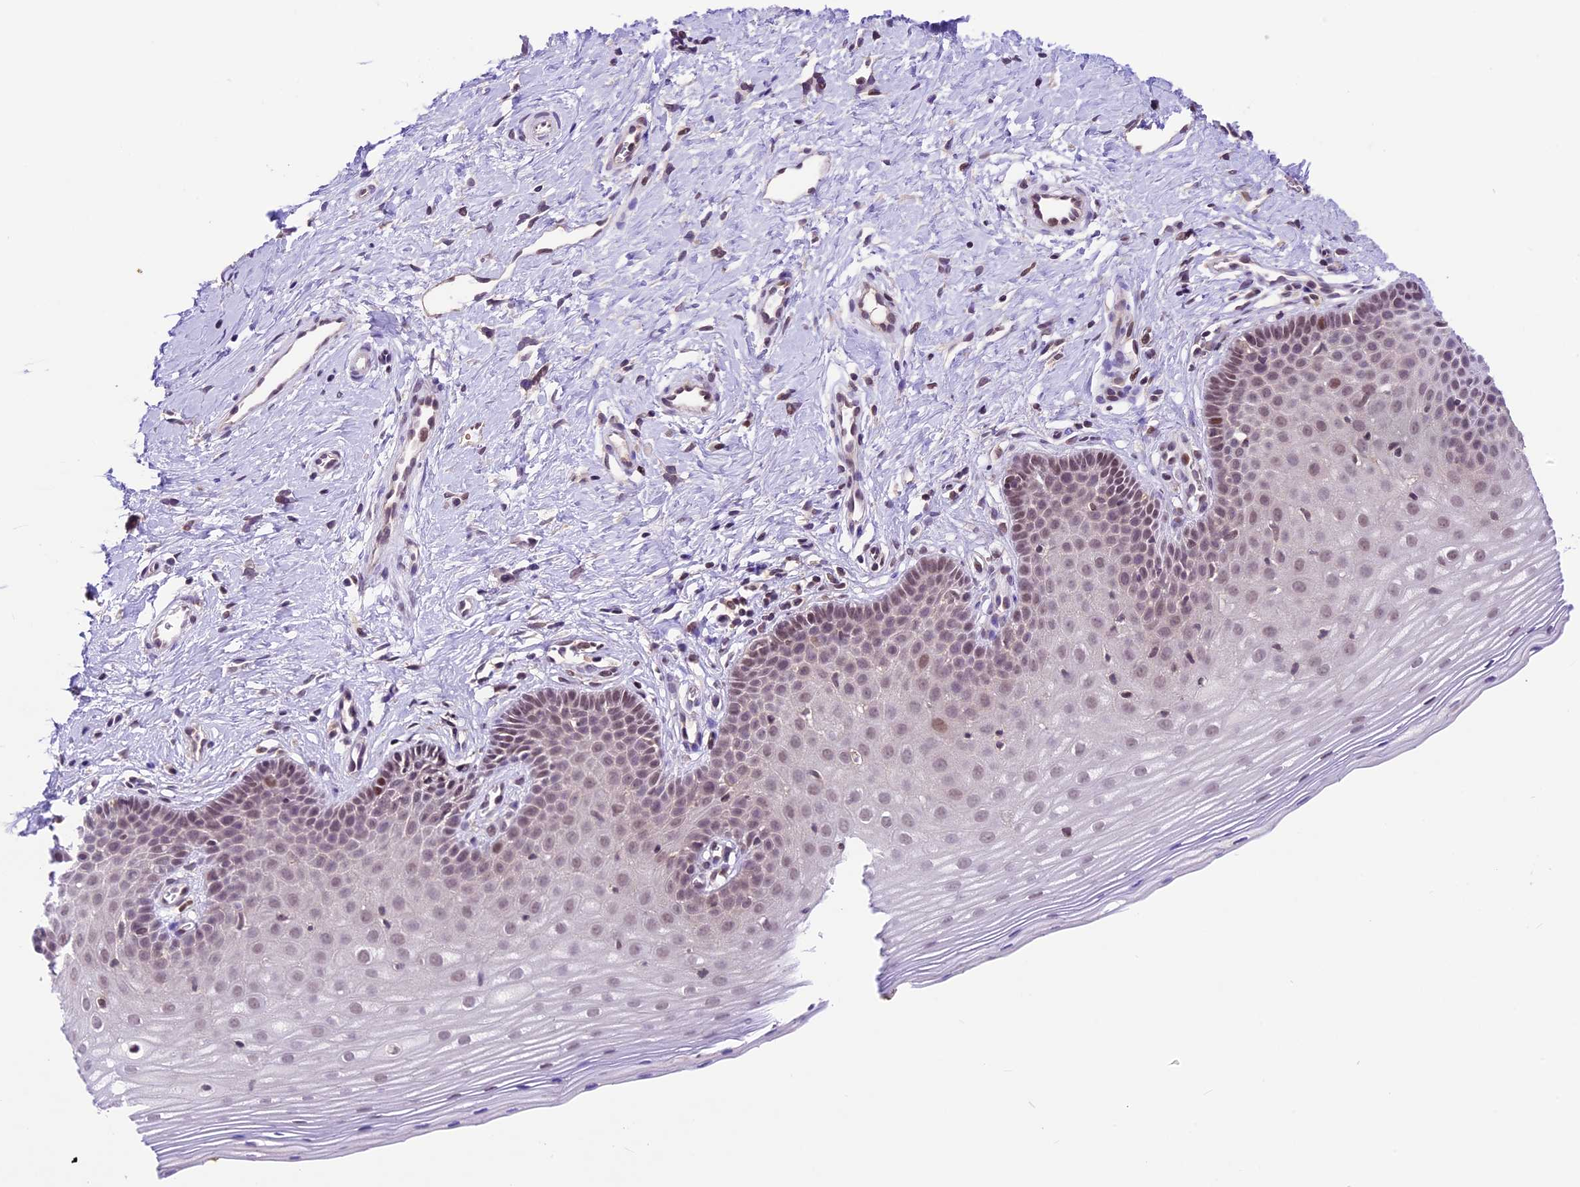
{"staining": {"intensity": "moderate", "quantity": ">75%", "location": "nuclear"}, "tissue": "cervix", "cell_type": "Glandular cells", "image_type": "normal", "snomed": [{"axis": "morphology", "description": "Normal tissue, NOS"}, {"axis": "topography", "description": "Cervix"}], "caption": "Approximately >75% of glandular cells in normal cervix demonstrate moderate nuclear protein staining as visualized by brown immunohistochemical staining.", "gene": "SHKBP1", "patient": {"sex": "female", "age": 36}}